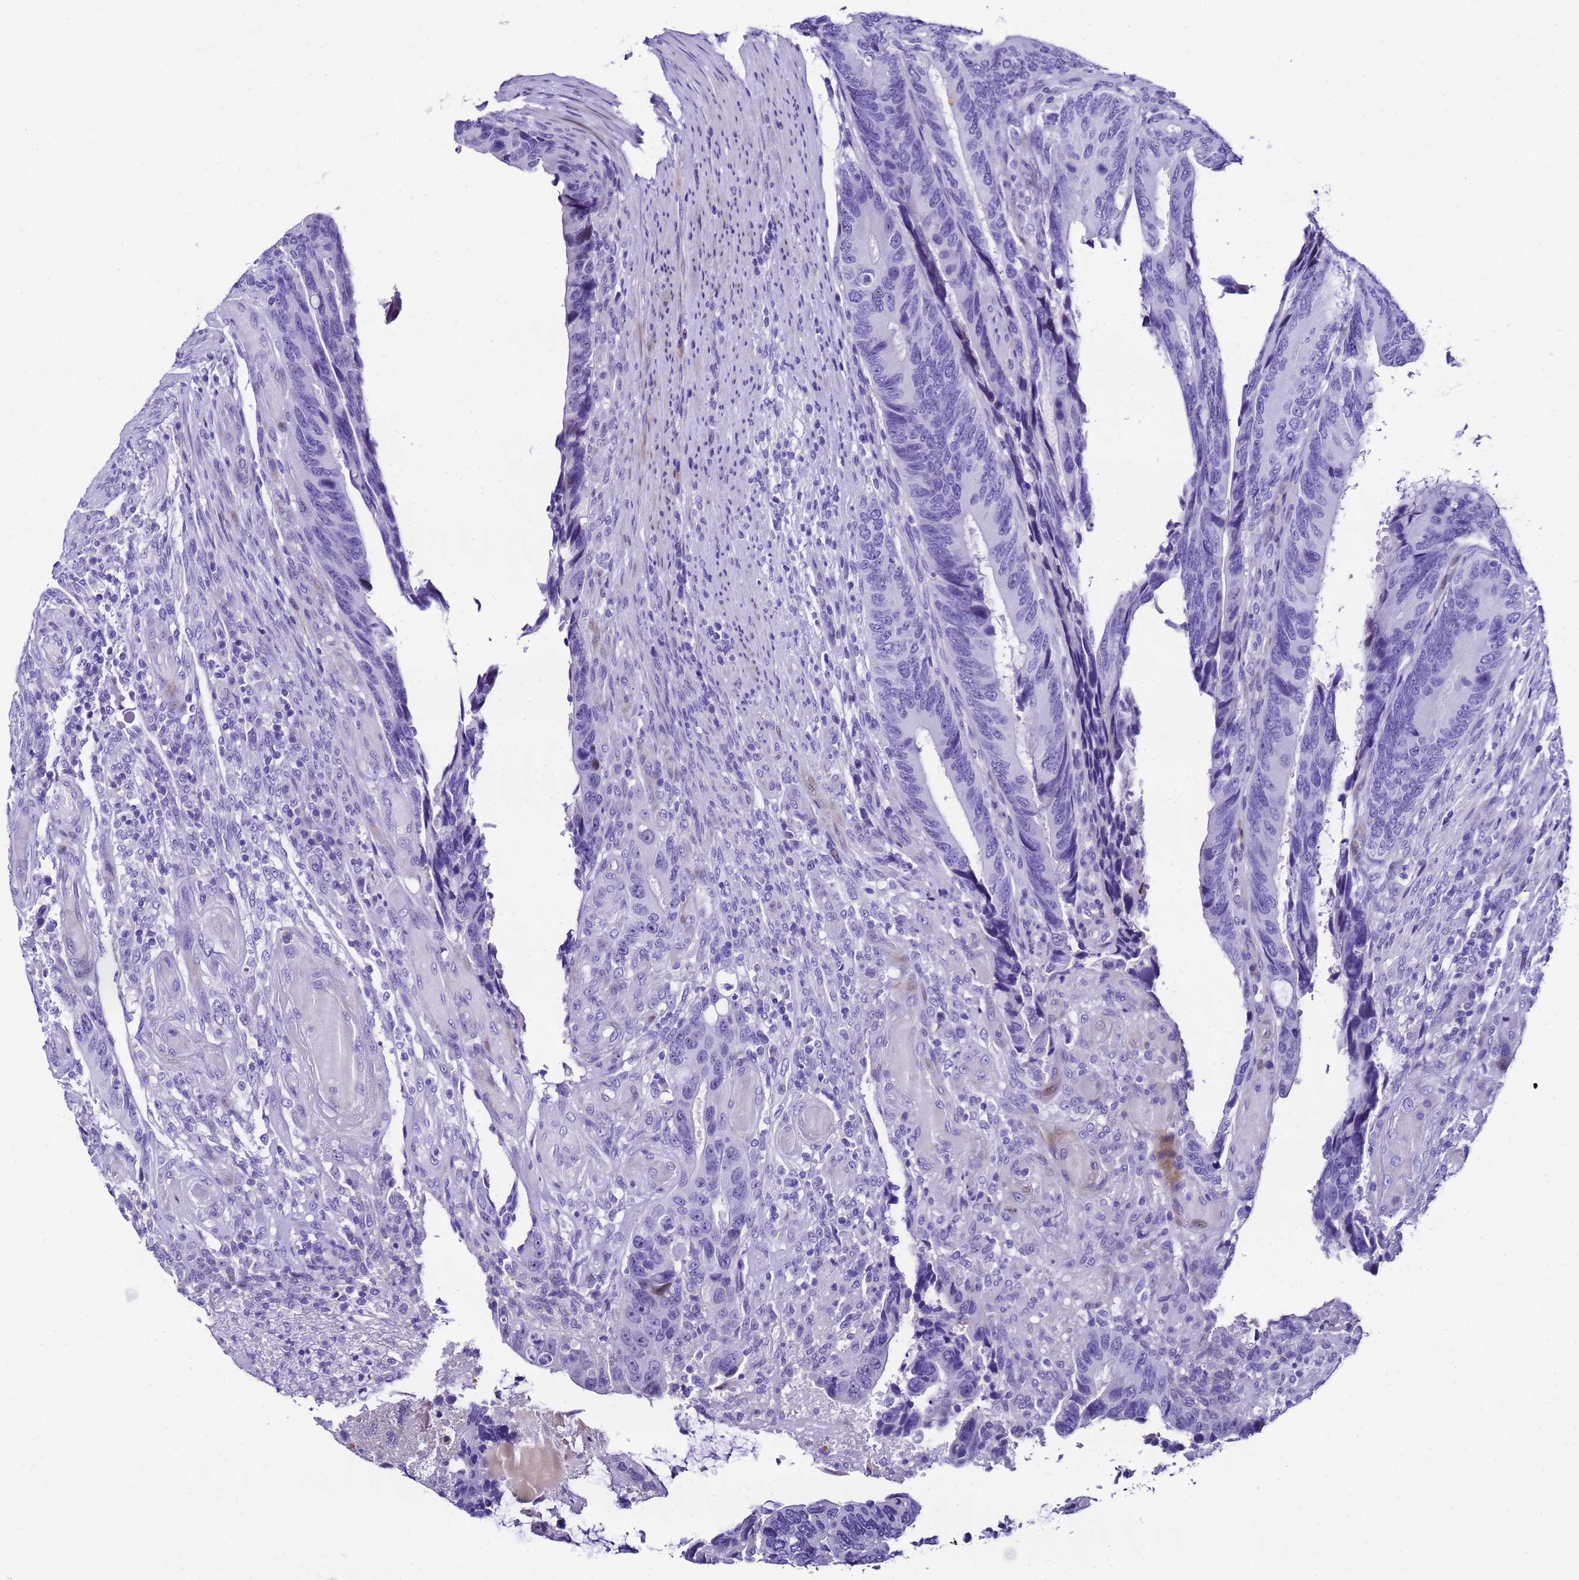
{"staining": {"intensity": "negative", "quantity": "none", "location": "none"}, "tissue": "colorectal cancer", "cell_type": "Tumor cells", "image_type": "cancer", "snomed": [{"axis": "morphology", "description": "Adenocarcinoma, NOS"}, {"axis": "topography", "description": "Colon"}], "caption": "A micrograph of human colorectal cancer (adenocarcinoma) is negative for staining in tumor cells.", "gene": "UGT2B10", "patient": {"sex": "male", "age": 87}}